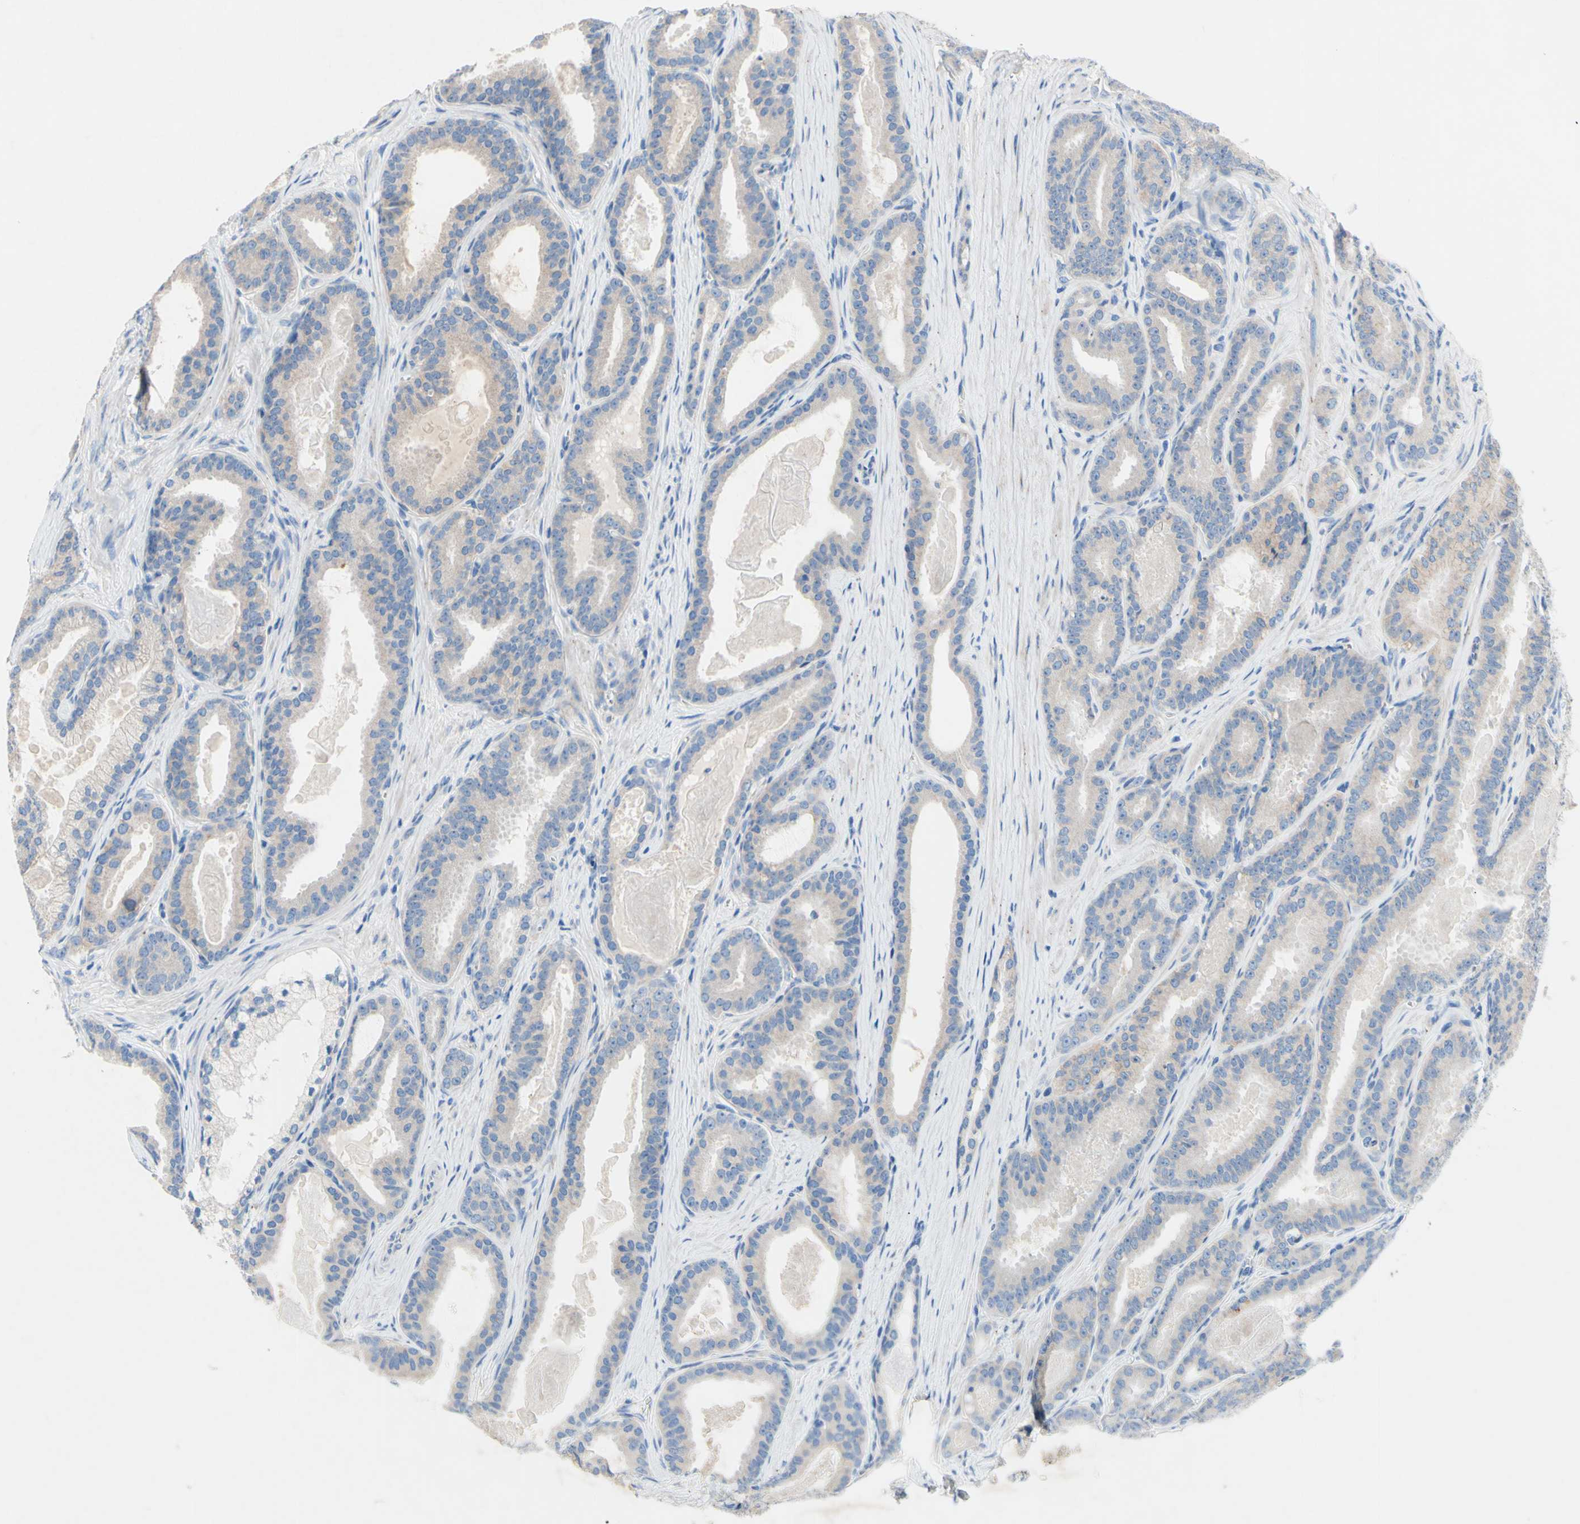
{"staining": {"intensity": "negative", "quantity": "none", "location": "none"}, "tissue": "prostate cancer", "cell_type": "Tumor cells", "image_type": "cancer", "snomed": [{"axis": "morphology", "description": "Adenocarcinoma, High grade"}, {"axis": "topography", "description": "Prostate"}], "caption": "Human high-grade adenocarcinoma (prostate) stained for a protein using immunohistochemistry (IHC) shows no staining in tumor cells.", "gene": "TMIGD2", "patient": {"sex": "male", "age": 60}}